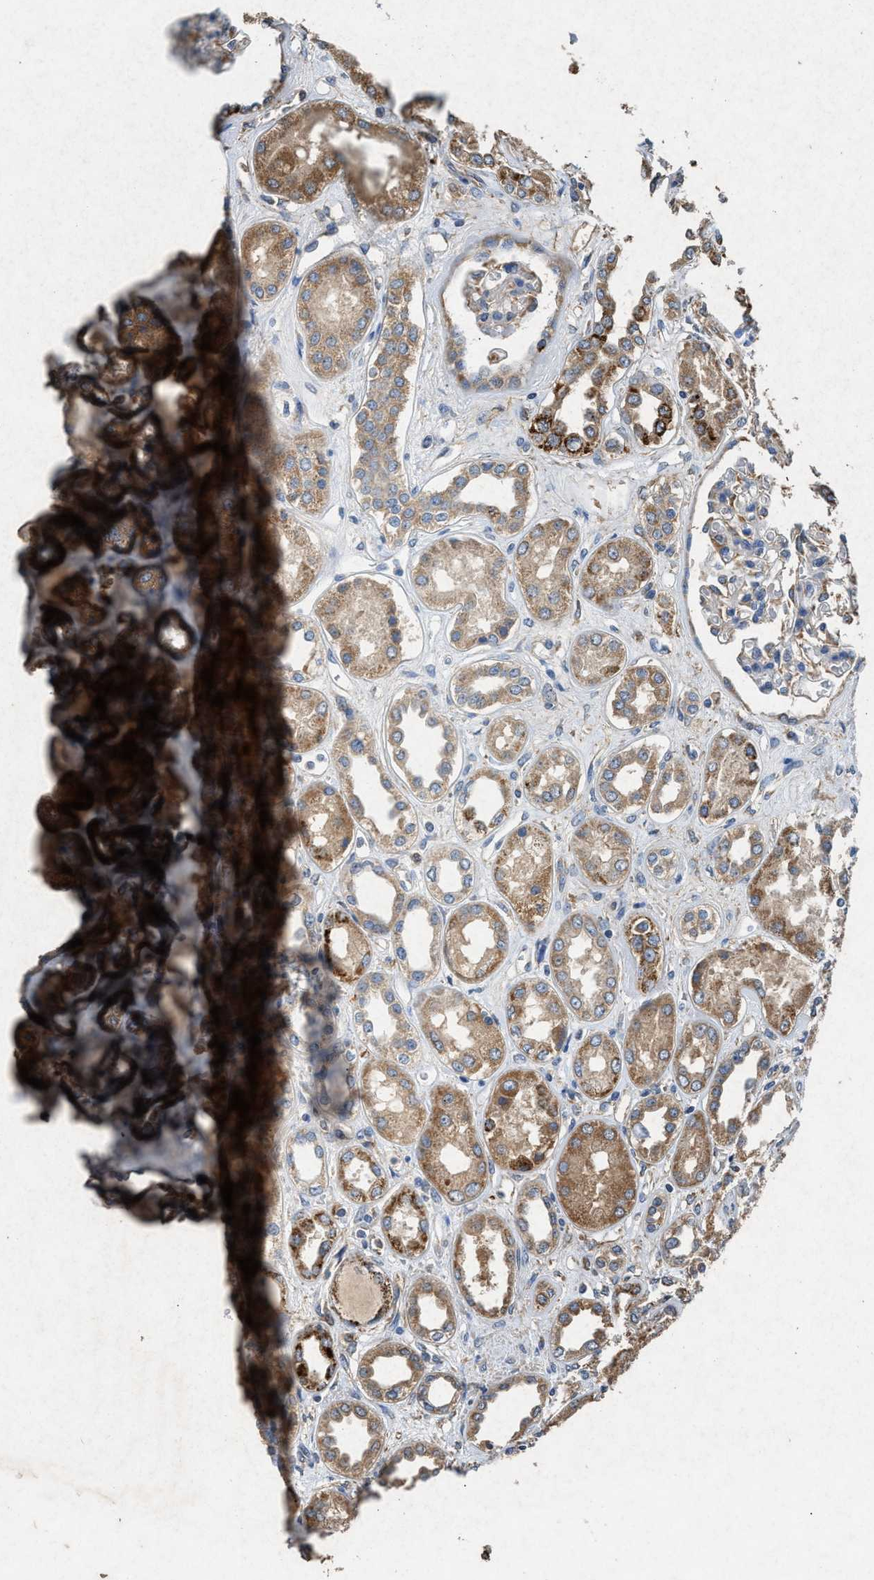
{"staining": {"intensity": "weak", "quantity": "<25%", "location": "cytoplasmic/membranous"}, "tissue": "kidney", "cell_type": "Cells in glomeruli", "image_type": "normal", "snomed": [{"axis": "morphology", "description": "Normal tissue, NOS"}, {"axis": "topography", "description": "Kidney"}], "caption": "High magnification brightfield microscopy of benign kidney stained with DAB (3,3'-diaminobenzidine) (brown) and counterstained with hematoxylin (blue): cells in glomeruli show no significant expression. (IHC, brightfield microscopy, high magnification).", "gene": "CDK15", "patient": {"sex": "male", "age": 59}}